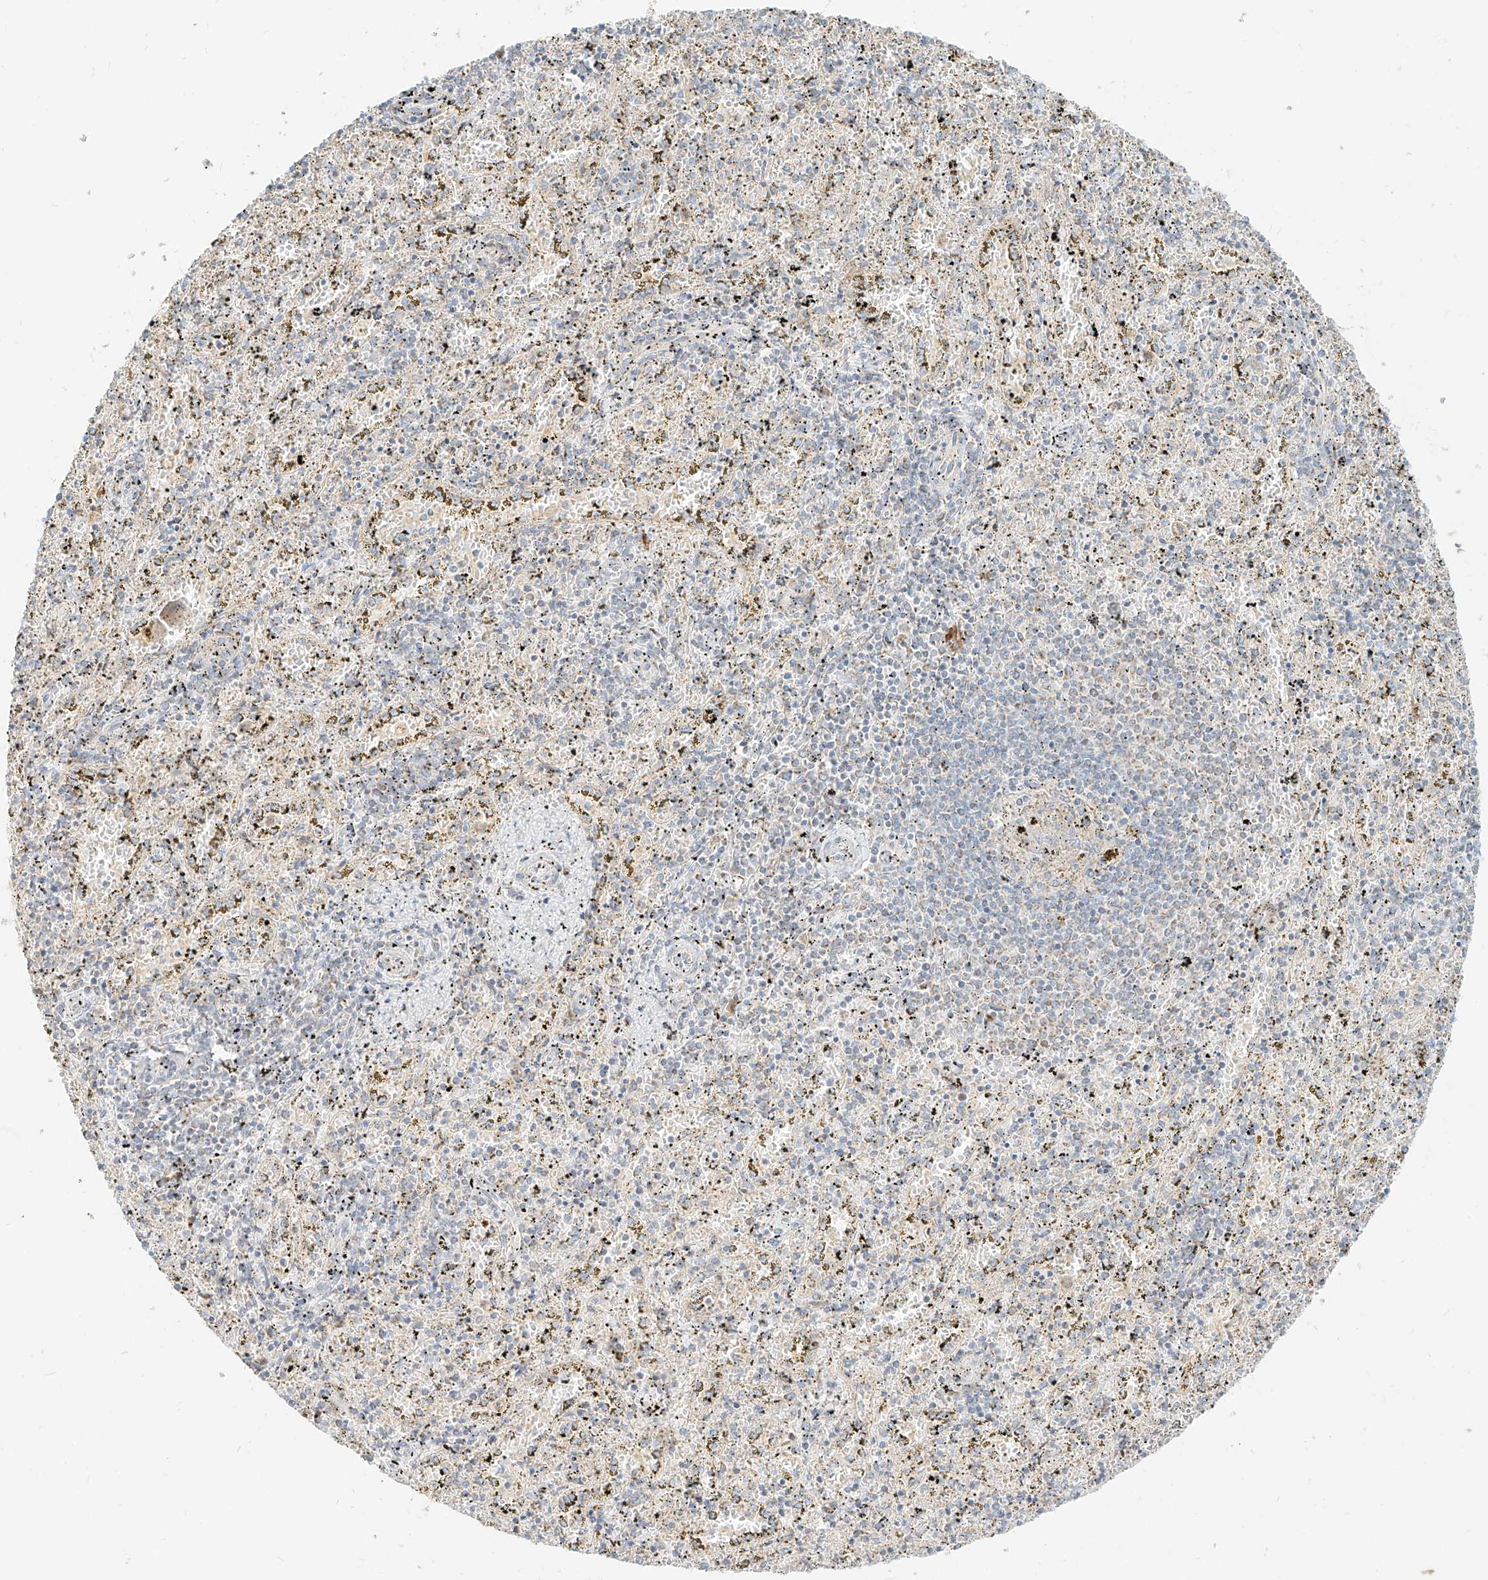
{"staining": {"intensity": "weak", "quantity": "<25%", "location": "cytoplasmic/membranous"}, "tissue": "spleen", "cell_type": "Cells in red pulp", "image_type": "normal", "snomed": [{"axis": "morphology", "description": "Normal tissue, NOS"}, {"axis": "topography", "description": "Spleen"}], "caption": "Immunohistochemistry (IHC) of normal spleen demonstrates no expression in cells in red pulp.", "gene": "ZIM3", "patient": {"sex": "male", "age": 11}}